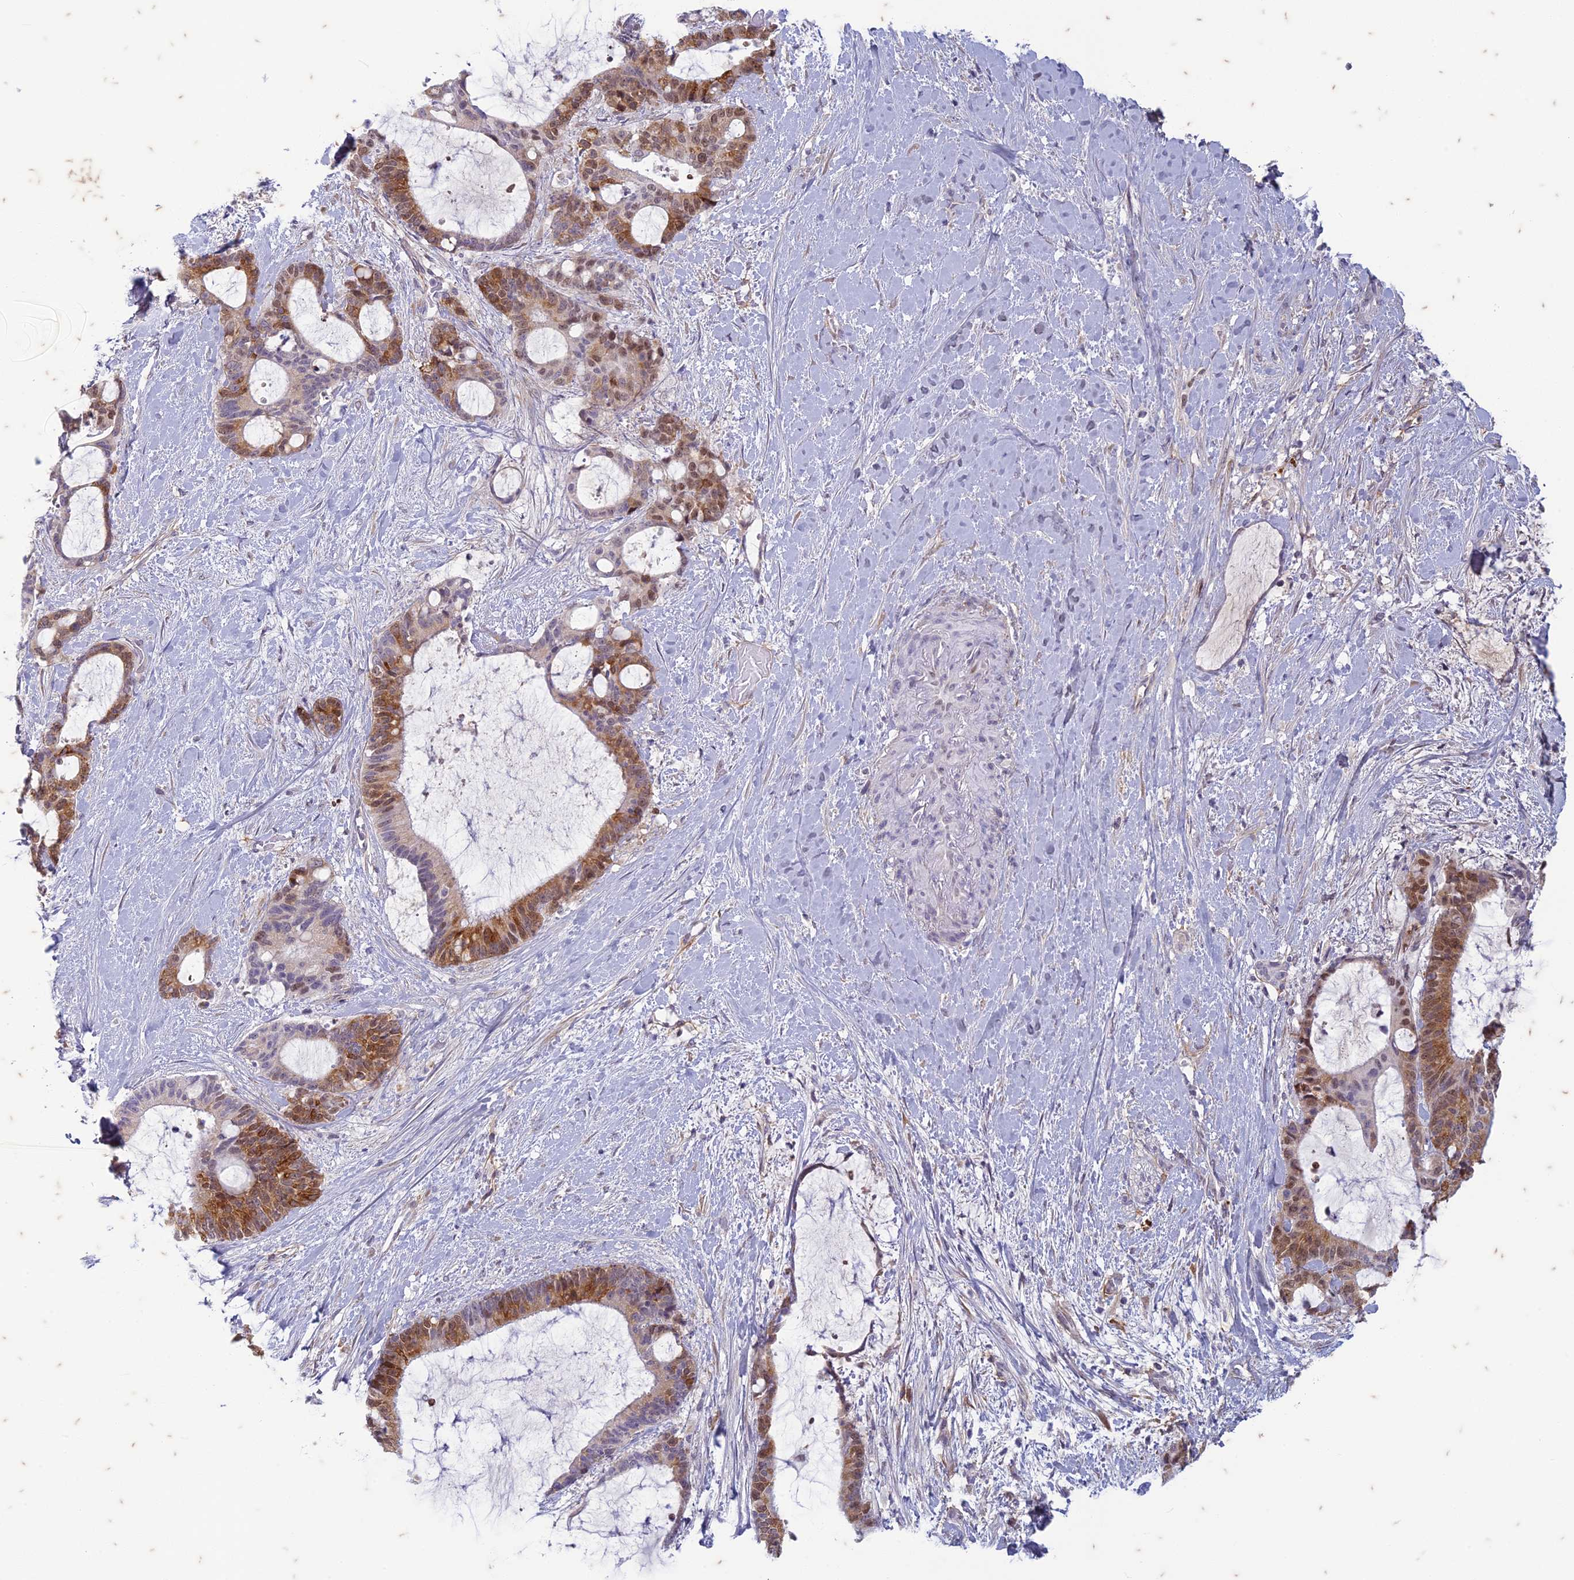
{"staining": {"intensity": "moderate", "quantity": ">75%", "location": "cytoplasmic/membranous,nuclear"}, "tissue": "liver cancer", "cell_type": "Tumor cells", "image_type": "cancer", "snomed": [{"axis": "morphology", "description": "Normal tissue, NOS"}, {"axis": "morphology", "description": "Cholangiocarcinoma"}, {"axis": "topography", "description": "Liver"}, {"axis": "topography", "description": "Peripheral nerve tissue"}], "caption": "Immunohistochemical staining of human liver cholangiocarcinoma exhibits medium levels of moderate cytoplasmic/membranous and nuclear protein positivity in approximately >75% of tumor cells. (Brightfield microscopy of DAB IHC at high magnification).", "gene": "PABPN1L", "patient": {"sex": "female", "age": 73}}